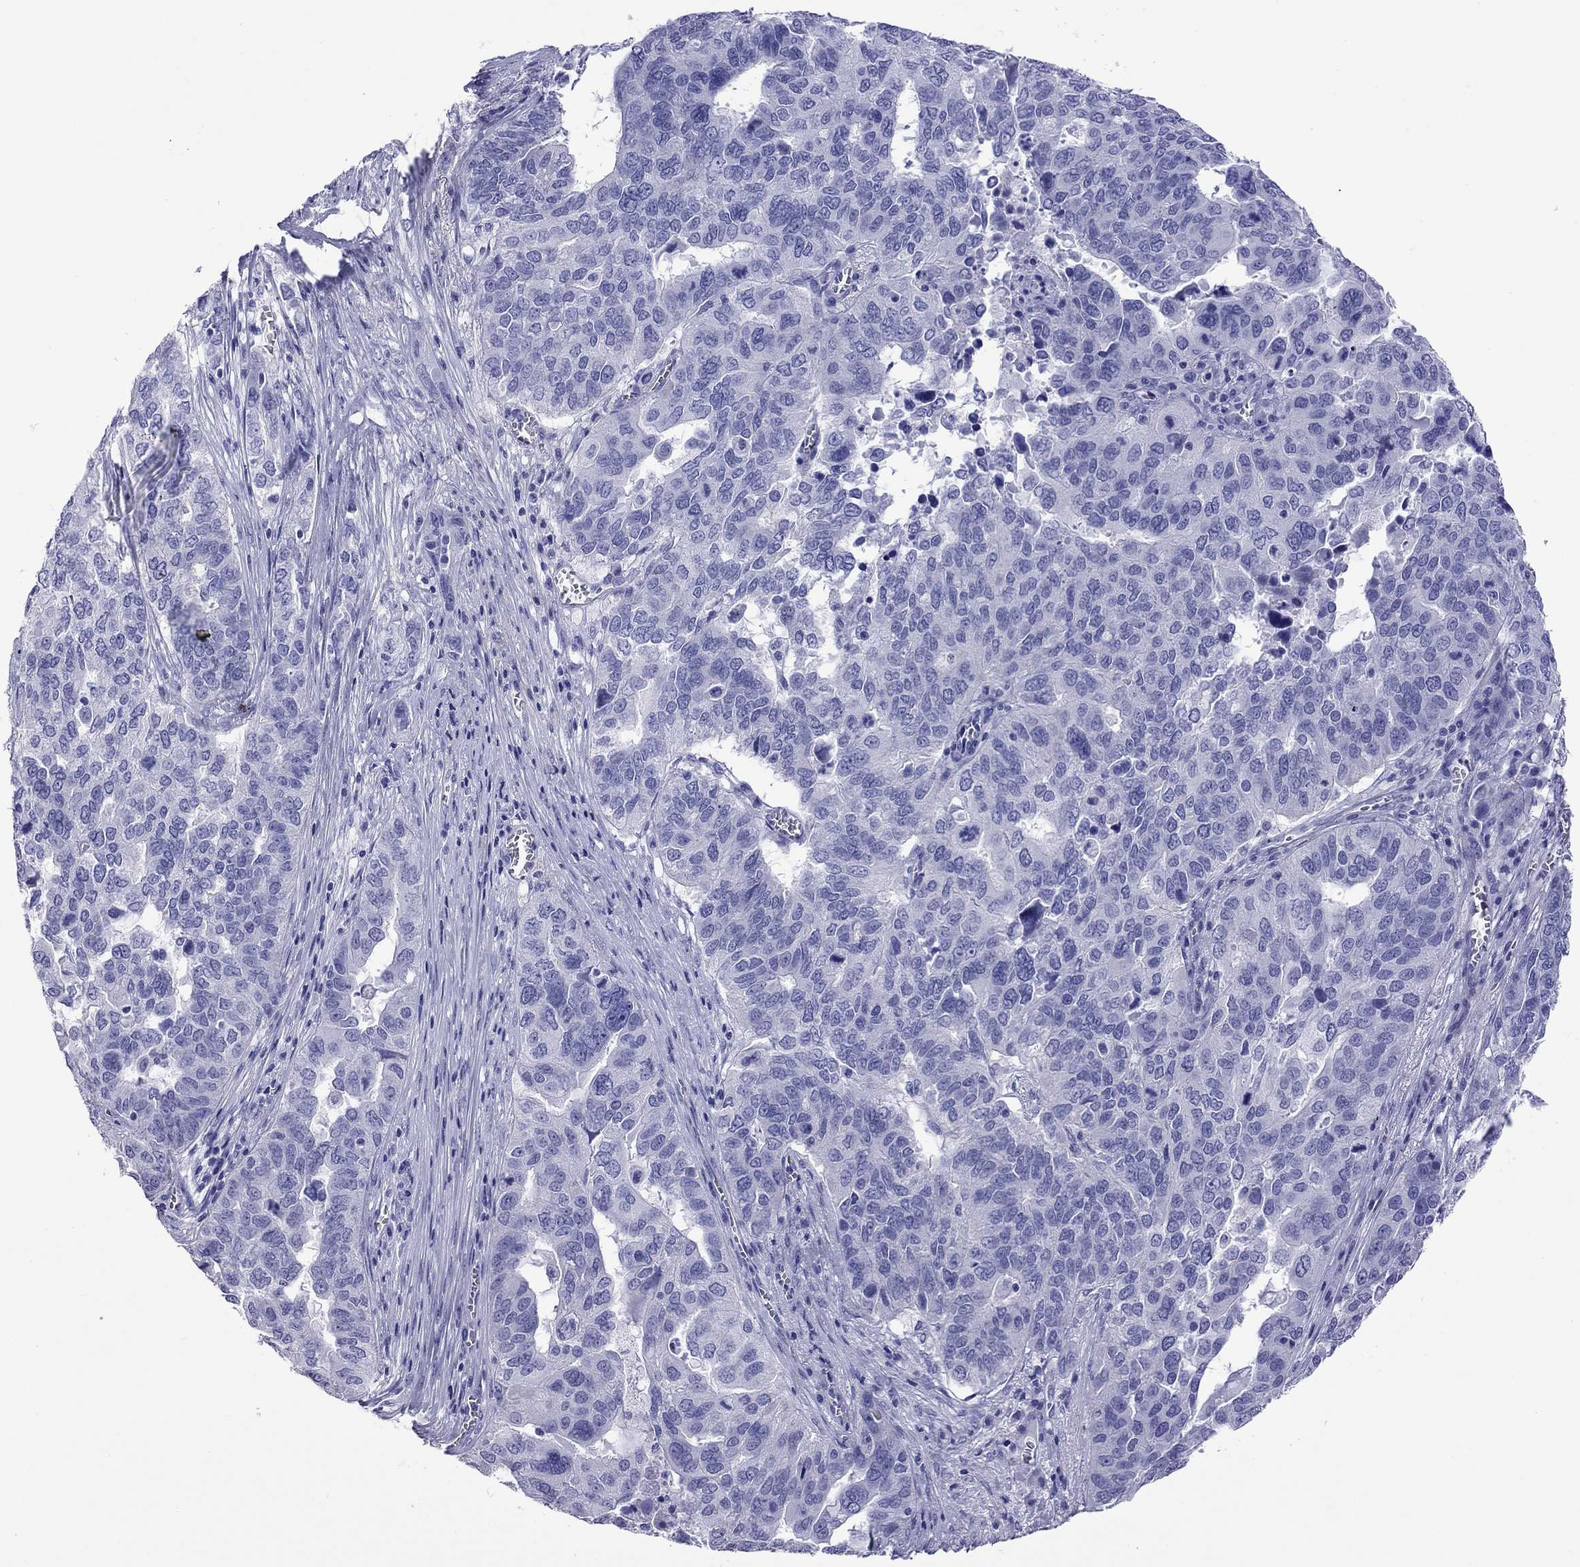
{"staining": {"intensity": "negative", "quantity": "none", "location": "none"}, "tissue": "ovarian cancer", "cell_type": "Tumor cells", "image_type": "cancer", "snomed": [{"axis": "morphology", "description": "Carcinoma, endometroid"}, {"axis": "topography", "description": "Soft tissue"}, {"axis": "topography", "description": "Ovary"}], "caption": "This is a histopathology image of immunohistochemistry (IHC) staining of ovarian endometroid carcinoma, which shows no staining in tumor cells.", "gene": "KIAA2012", "patient": {"sex": "female", "age": 52}}